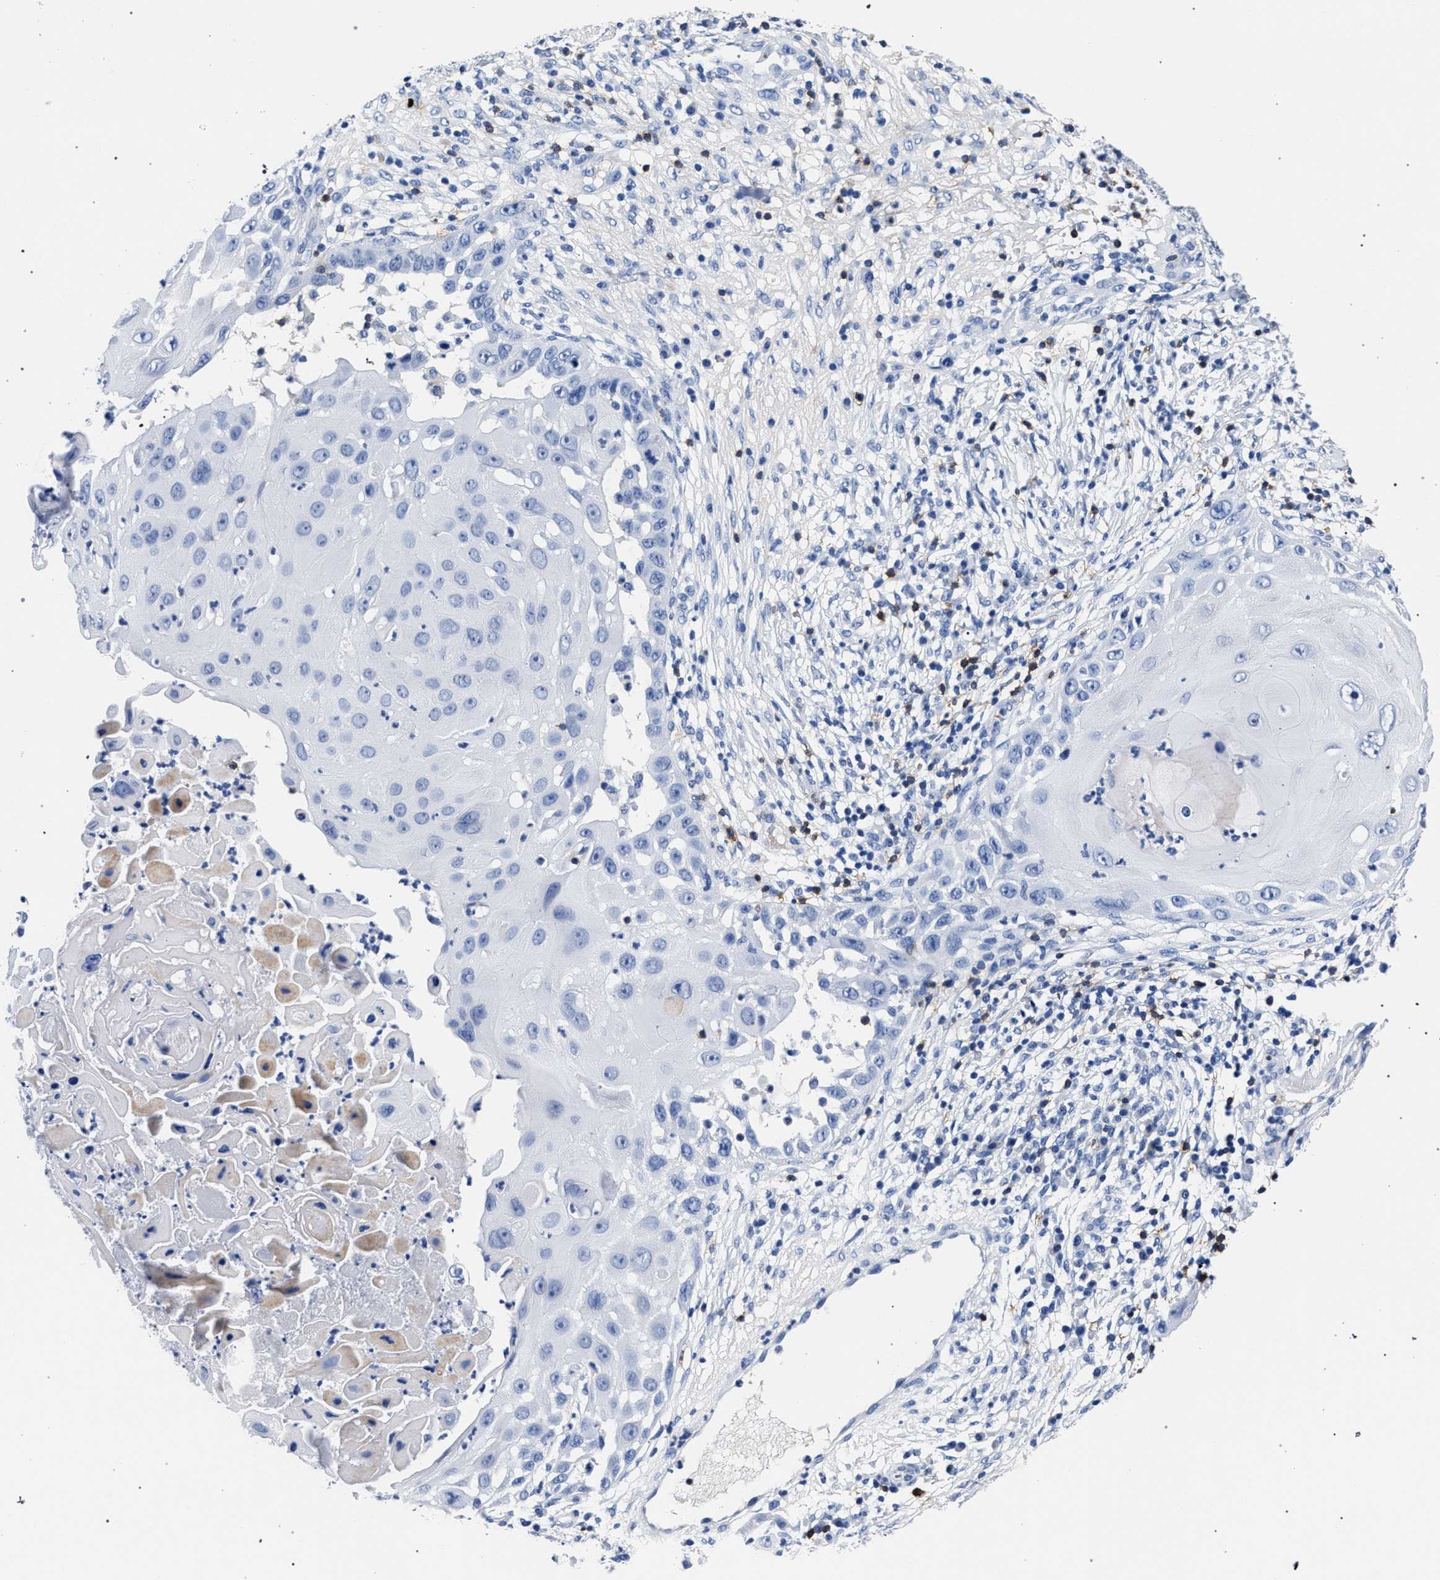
{"staining": {"intensity": "negative", "quantity": "none", "location": "none"}, "tissue": "skin cancer", "cell_type": "Tumor cells", "image_type": "cancer", "snomed": [{"axis": "morphology", "description": "Squamous cell carcinoma, NOS"}, {"axis": "topography", "description": "Skin"}], "caption": "Immunohistochemistry photomicrograph of neoplastic tissue: skin cancer stained with DAB (3,3'-diaminobenzidine) displays no significant protein expression in tumor cells.", "gene": "KLRK1", "patient": {"sex": "female", "age": 44}}